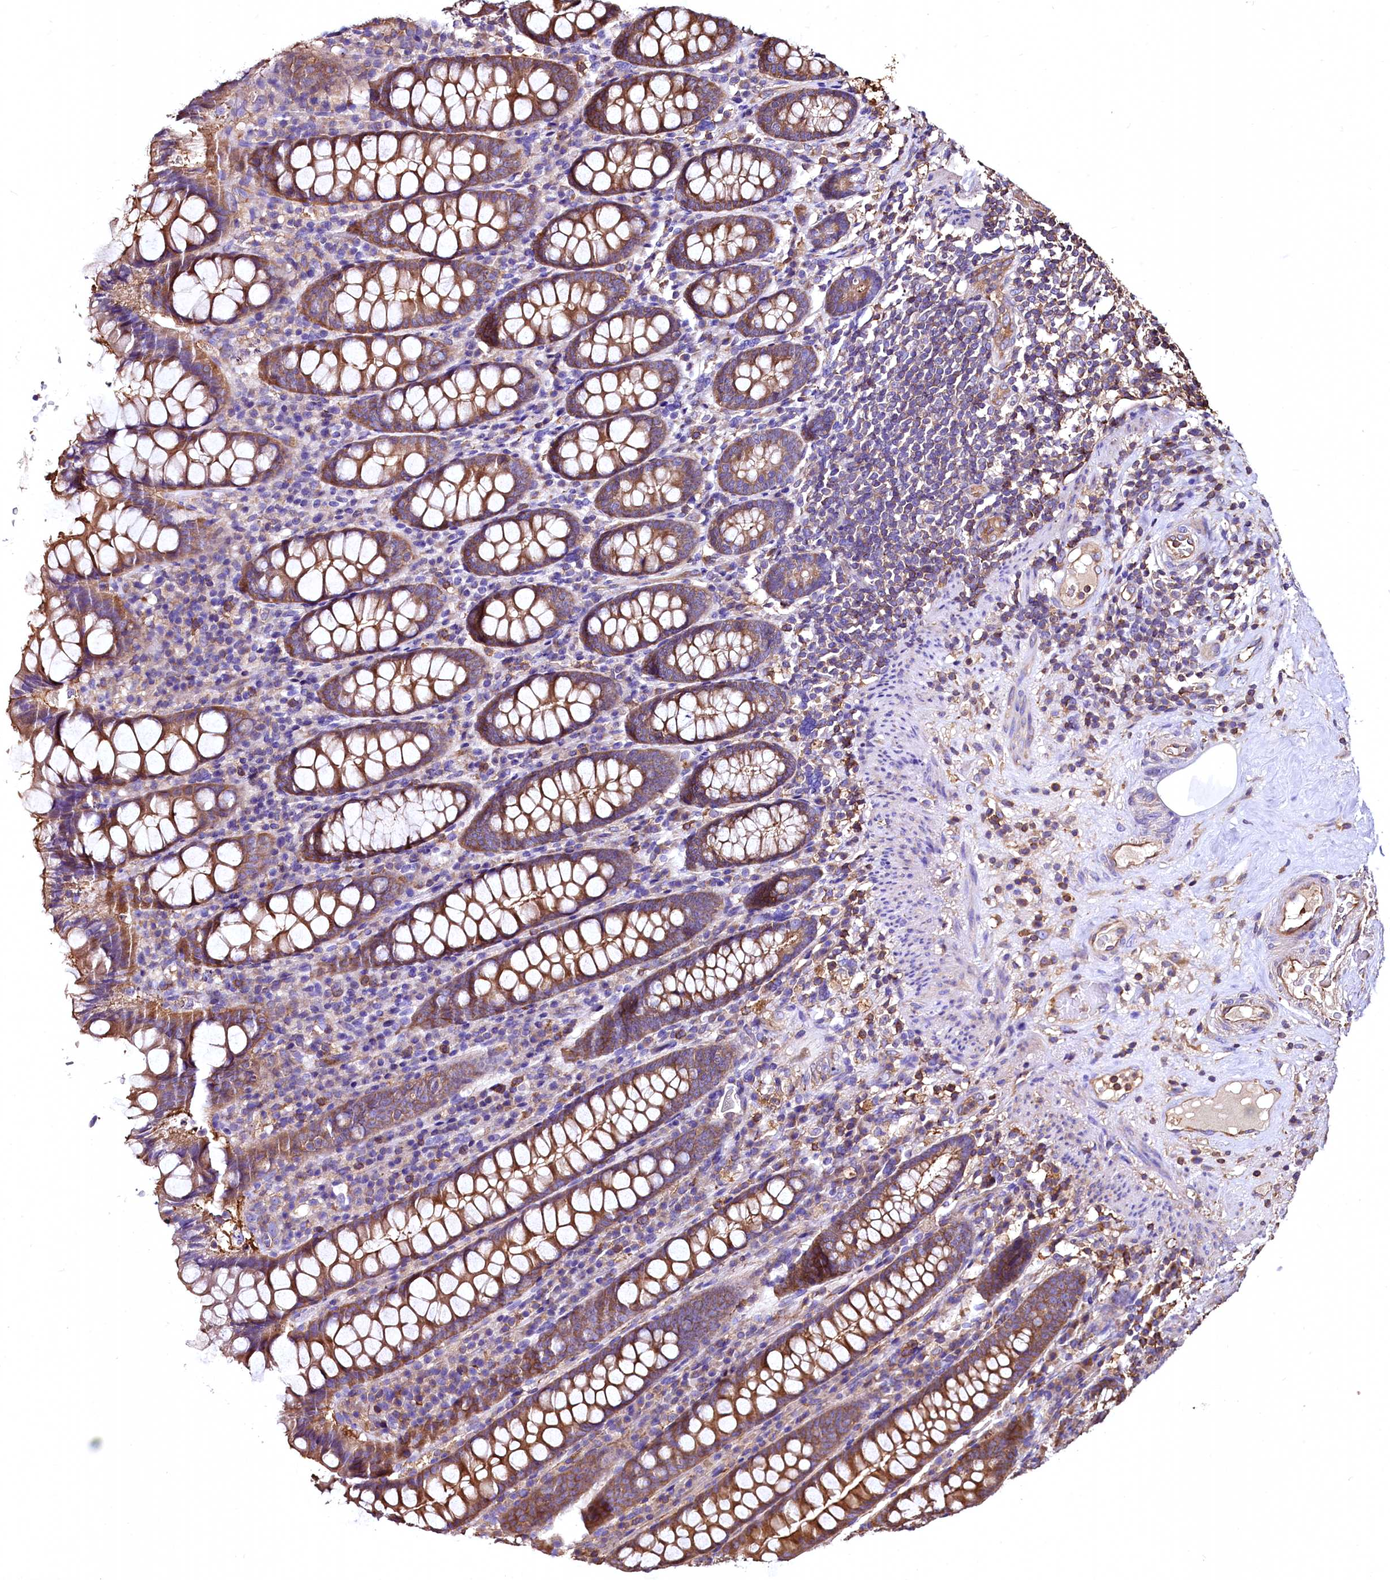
{"staining": {"intensity": "weak", "quantity": "25%-75%", "location": "cytoplasmic/membranous"}, "tissue": "colon", "cell_type": "Endothelial cells", "image_type": "normal", "snomed": [{"axis": "morphology", "description": "Normal tissue, NOS"}, {"axis": "topography", "description": "Colon"}], "caption": "About 25%-75% of endothelial cells in unremarkable human colon exhibit weak cytoplasmic/membranous protein staining as visualized by brown immunohistochemical staining.", "gene": "RARS2", "patient": {"sex": "female", "age": 79}}